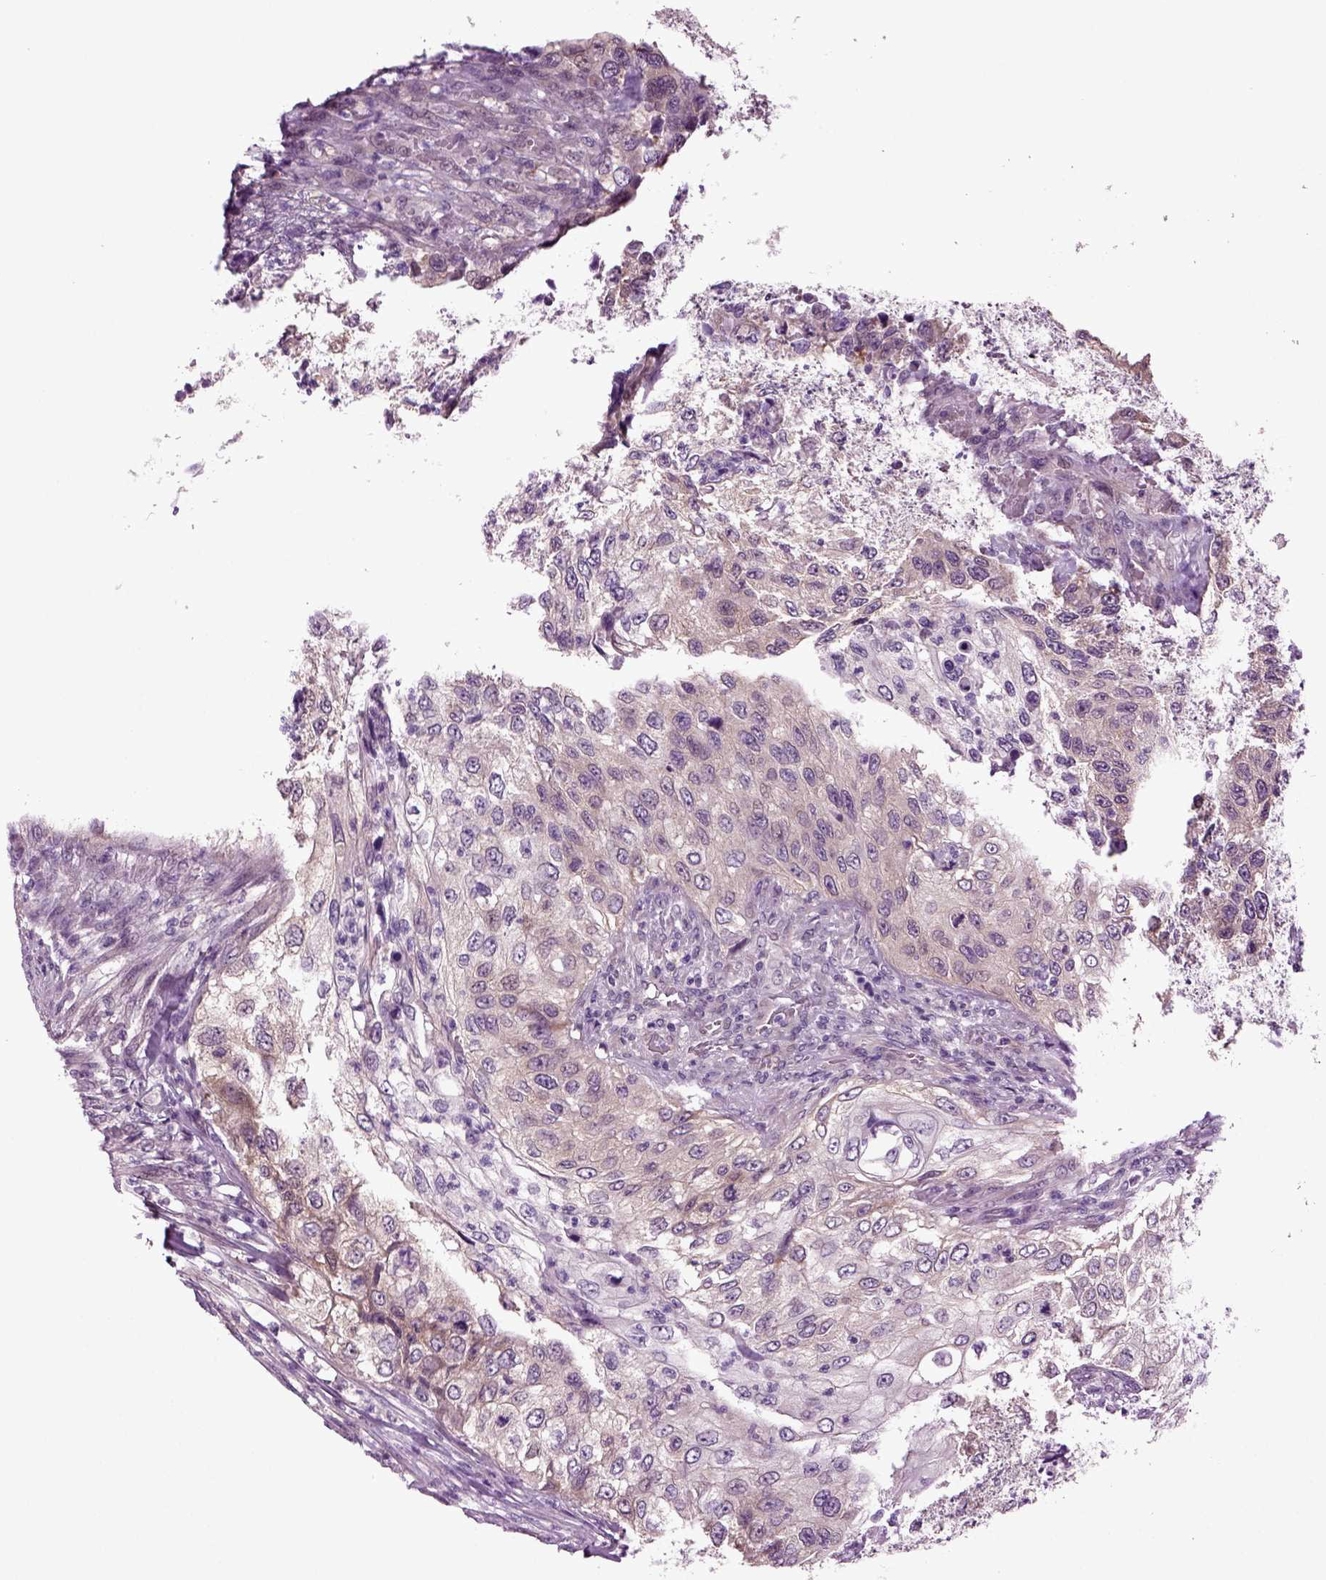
{"staining": {"intensity": "weak", "quantity": "25%-75%", "location": "cytoplasmic/membranous"}, "tissue": "urothelial cancer", "cell_type": "Tumor cells", "image_type": "cancer", "snomed": [{"axis": "morphology", "description": "Urothelial carcinoma, High grade"}, {"axis": "topography", "description": "Urinary bladder"}], "caption": "Immunohistochemical staining of human urothelial cancer displays weak cytoplasmic/membranous protein expression in approximately 25%-75% of tumor cells.", "gene": "PLCH2", "patient": {"sex": "female", "age": 60}}